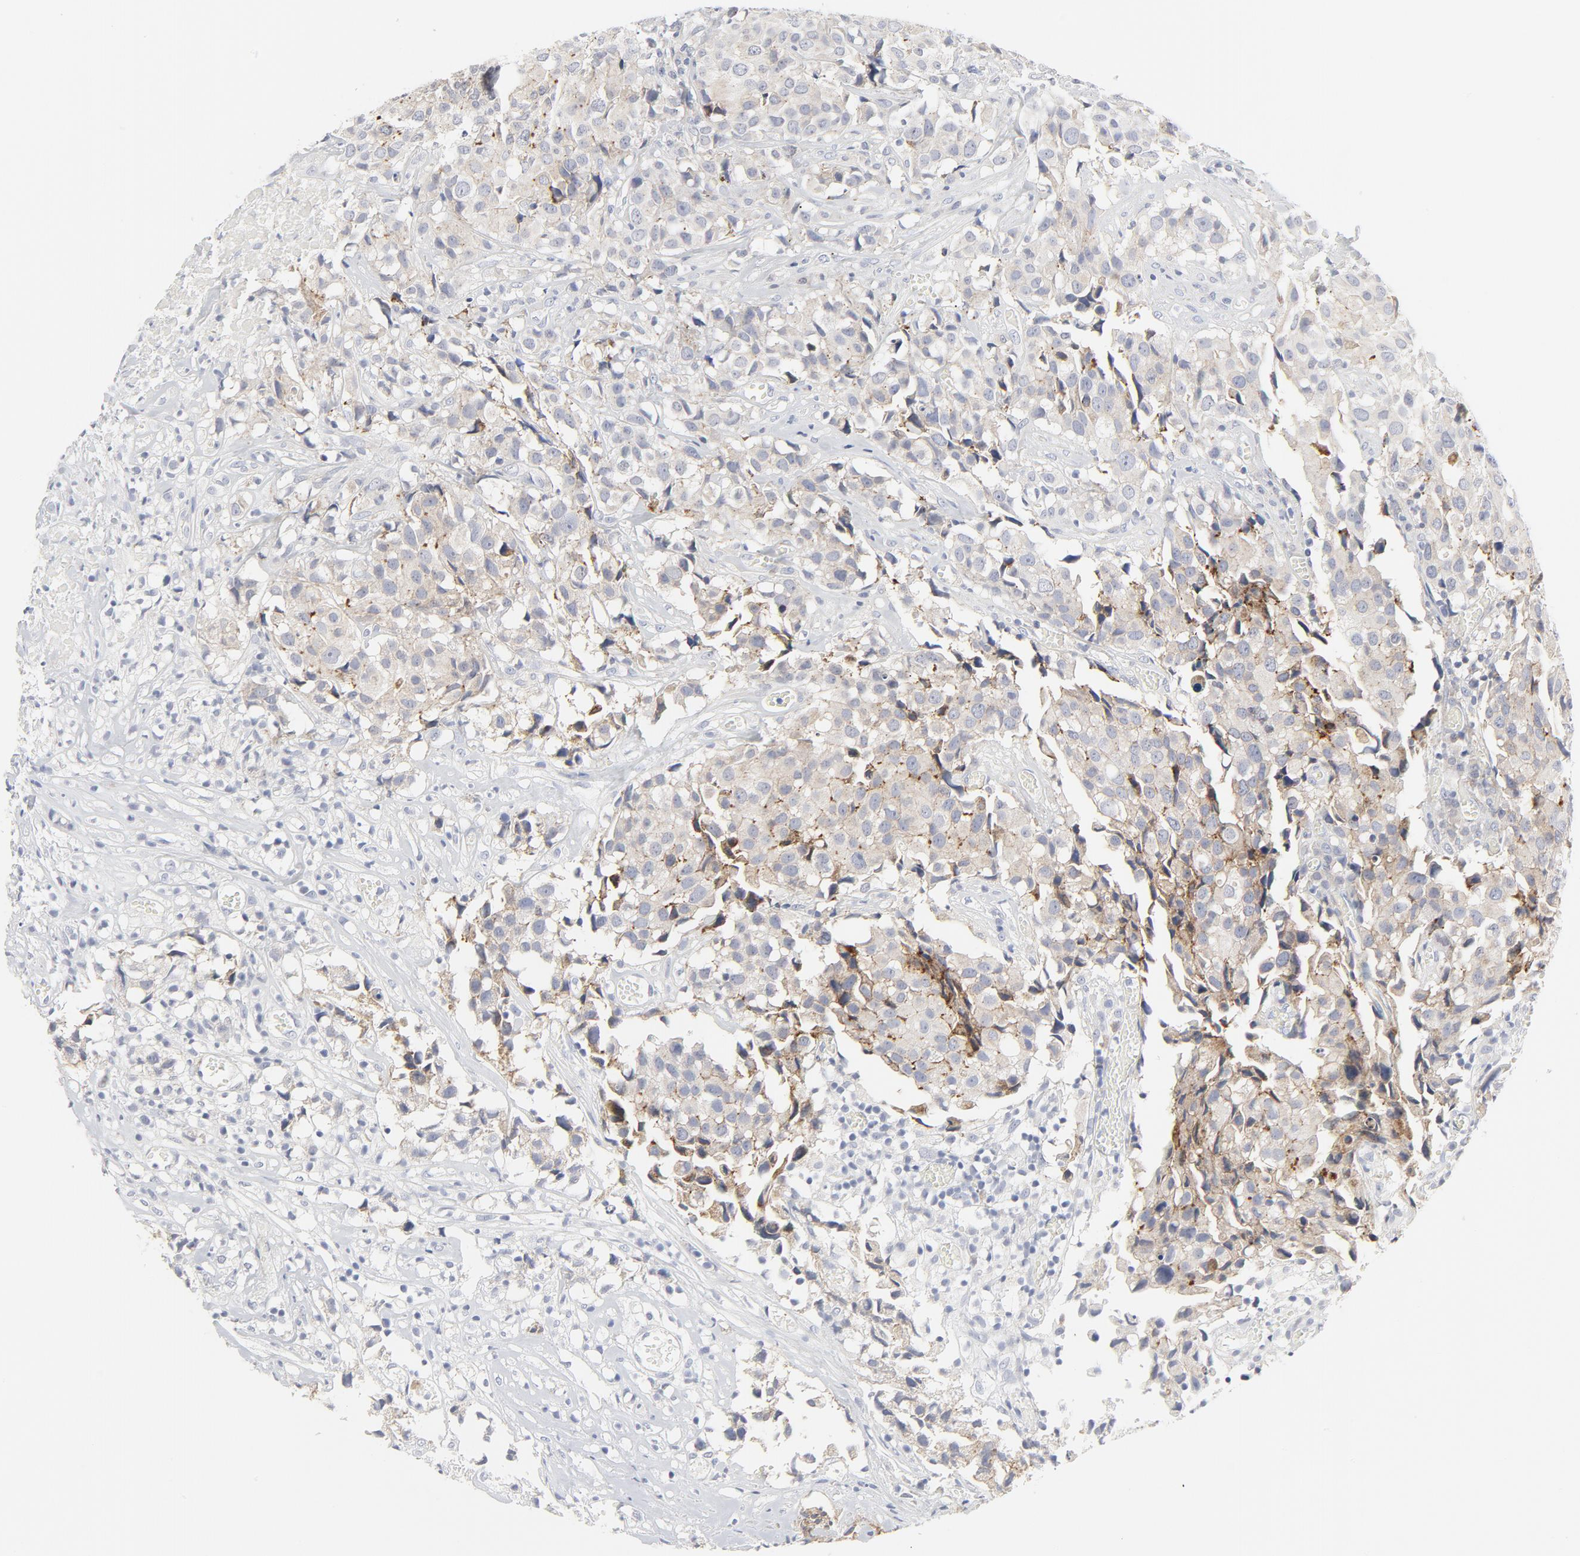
{"staining": {"intensity": "weak", "quantity": "25%-75%", "location": "cytoplasmic/membranous"}, "tissue": "urothelial cancer", "cell_type": "Tumor cells", "image_type": "cancer", "snomed": [{"axis": "morphology", "description": "Urothelial carcinoma, High grade"}, {"axis": "topography", "description": "Urinary bladder"}], "caption": "High-grade urothelial carcinoma stained with DAB immunohistochemistry (IHC) reveals low levels of weak cytoplasmic/membranous expression in approximately 25%-75% of tumor cells.", "gene": "LRP6", "patient": {"sex": "female", "age": 75}}